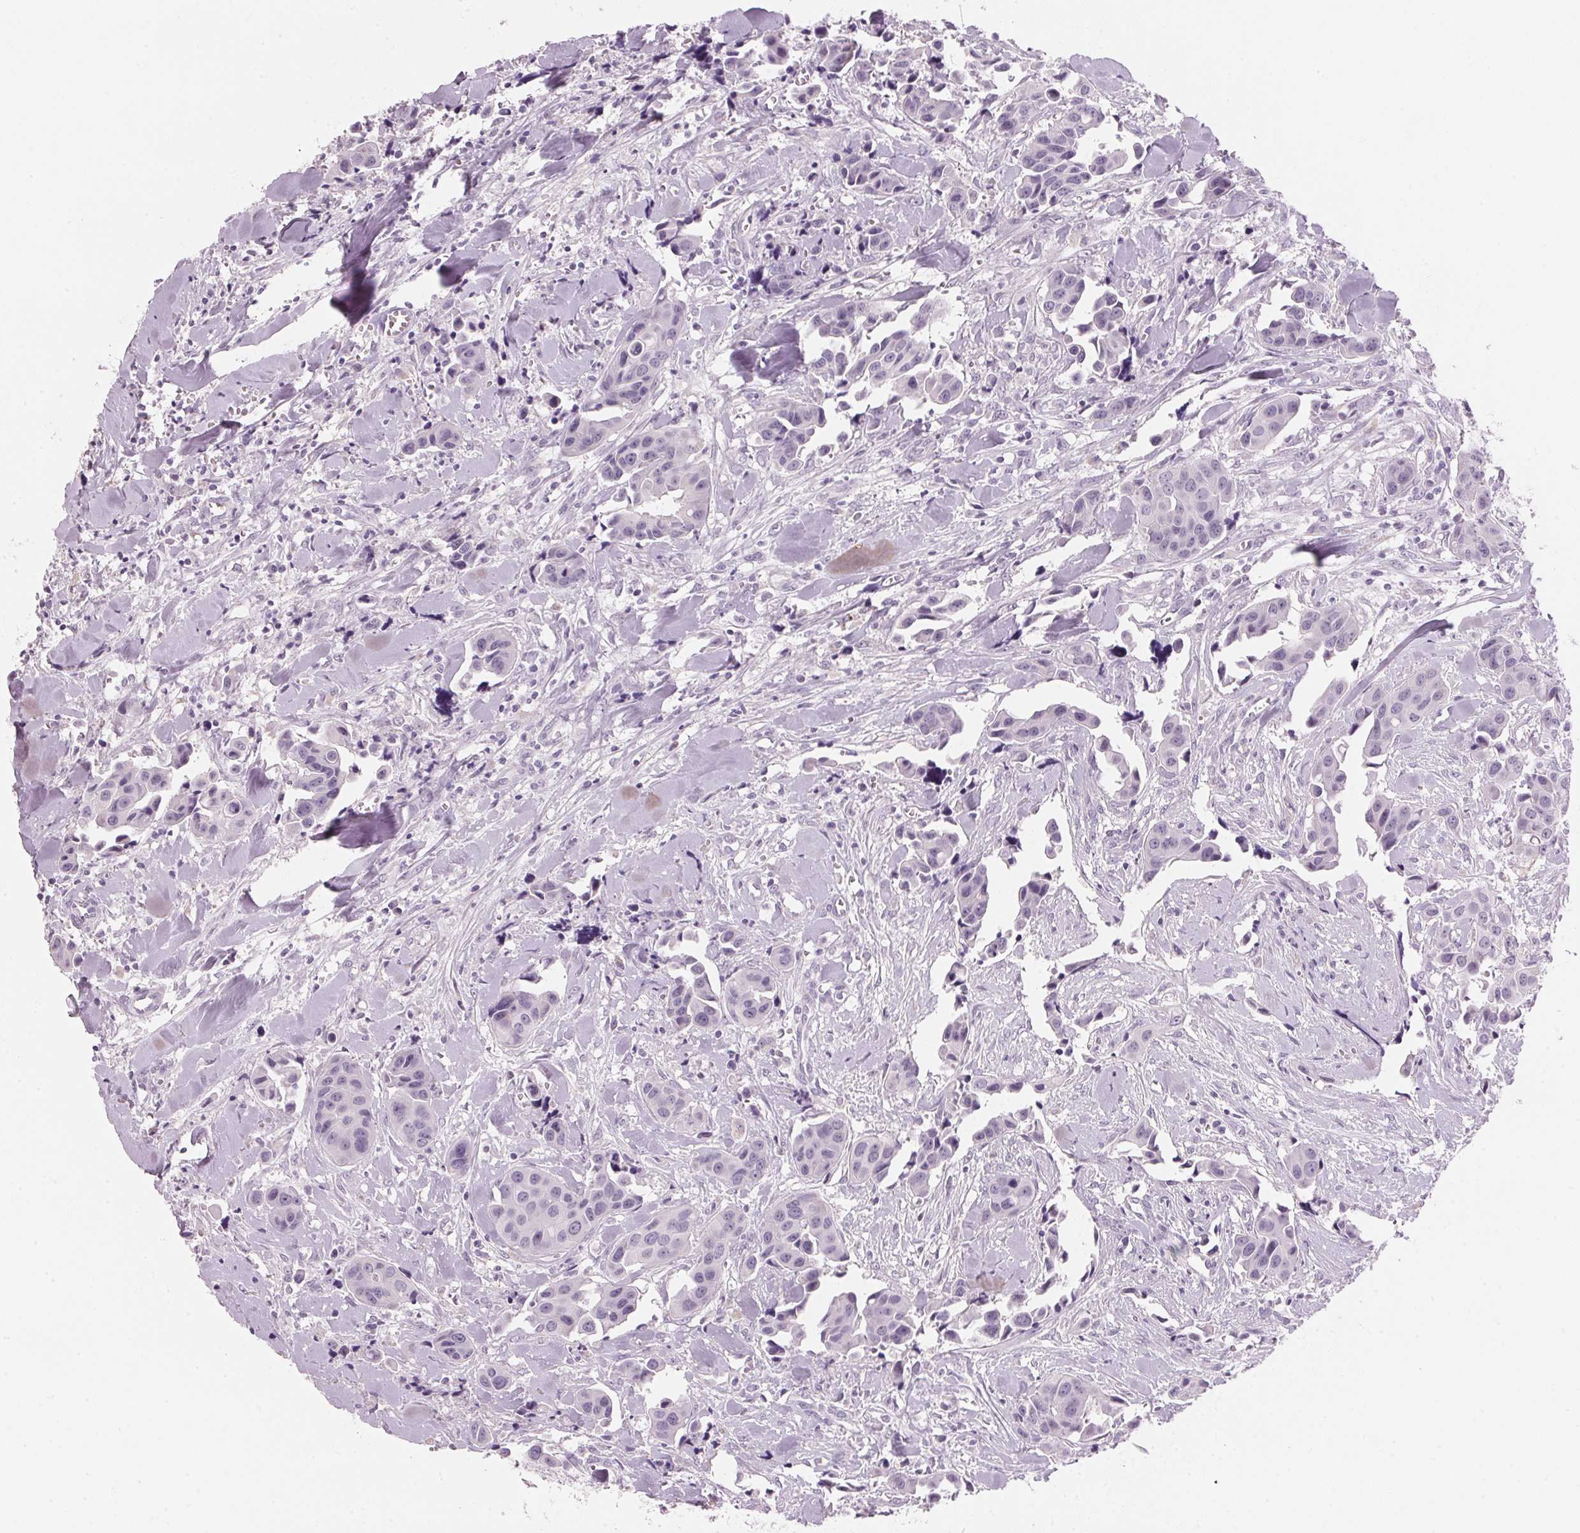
{"staining": {"intensity": "negative", "quantity": "none", "location": "none"}, "tissue": "head and neck cancer", "cell_type": "Tumor cells", "image_type": "cancer", "snomed": [{"axis": "morphology", "description": "Adenocarcinoma, NOS"}, {"axis": "topography", "description": "Head-Neck"}], "caption": "Tumor cells show no significant protein expression in head and neck cancer (adenocarcinoma).", "gene": "CYP11B1", "patient": {"sex": "male", "age": 76}}